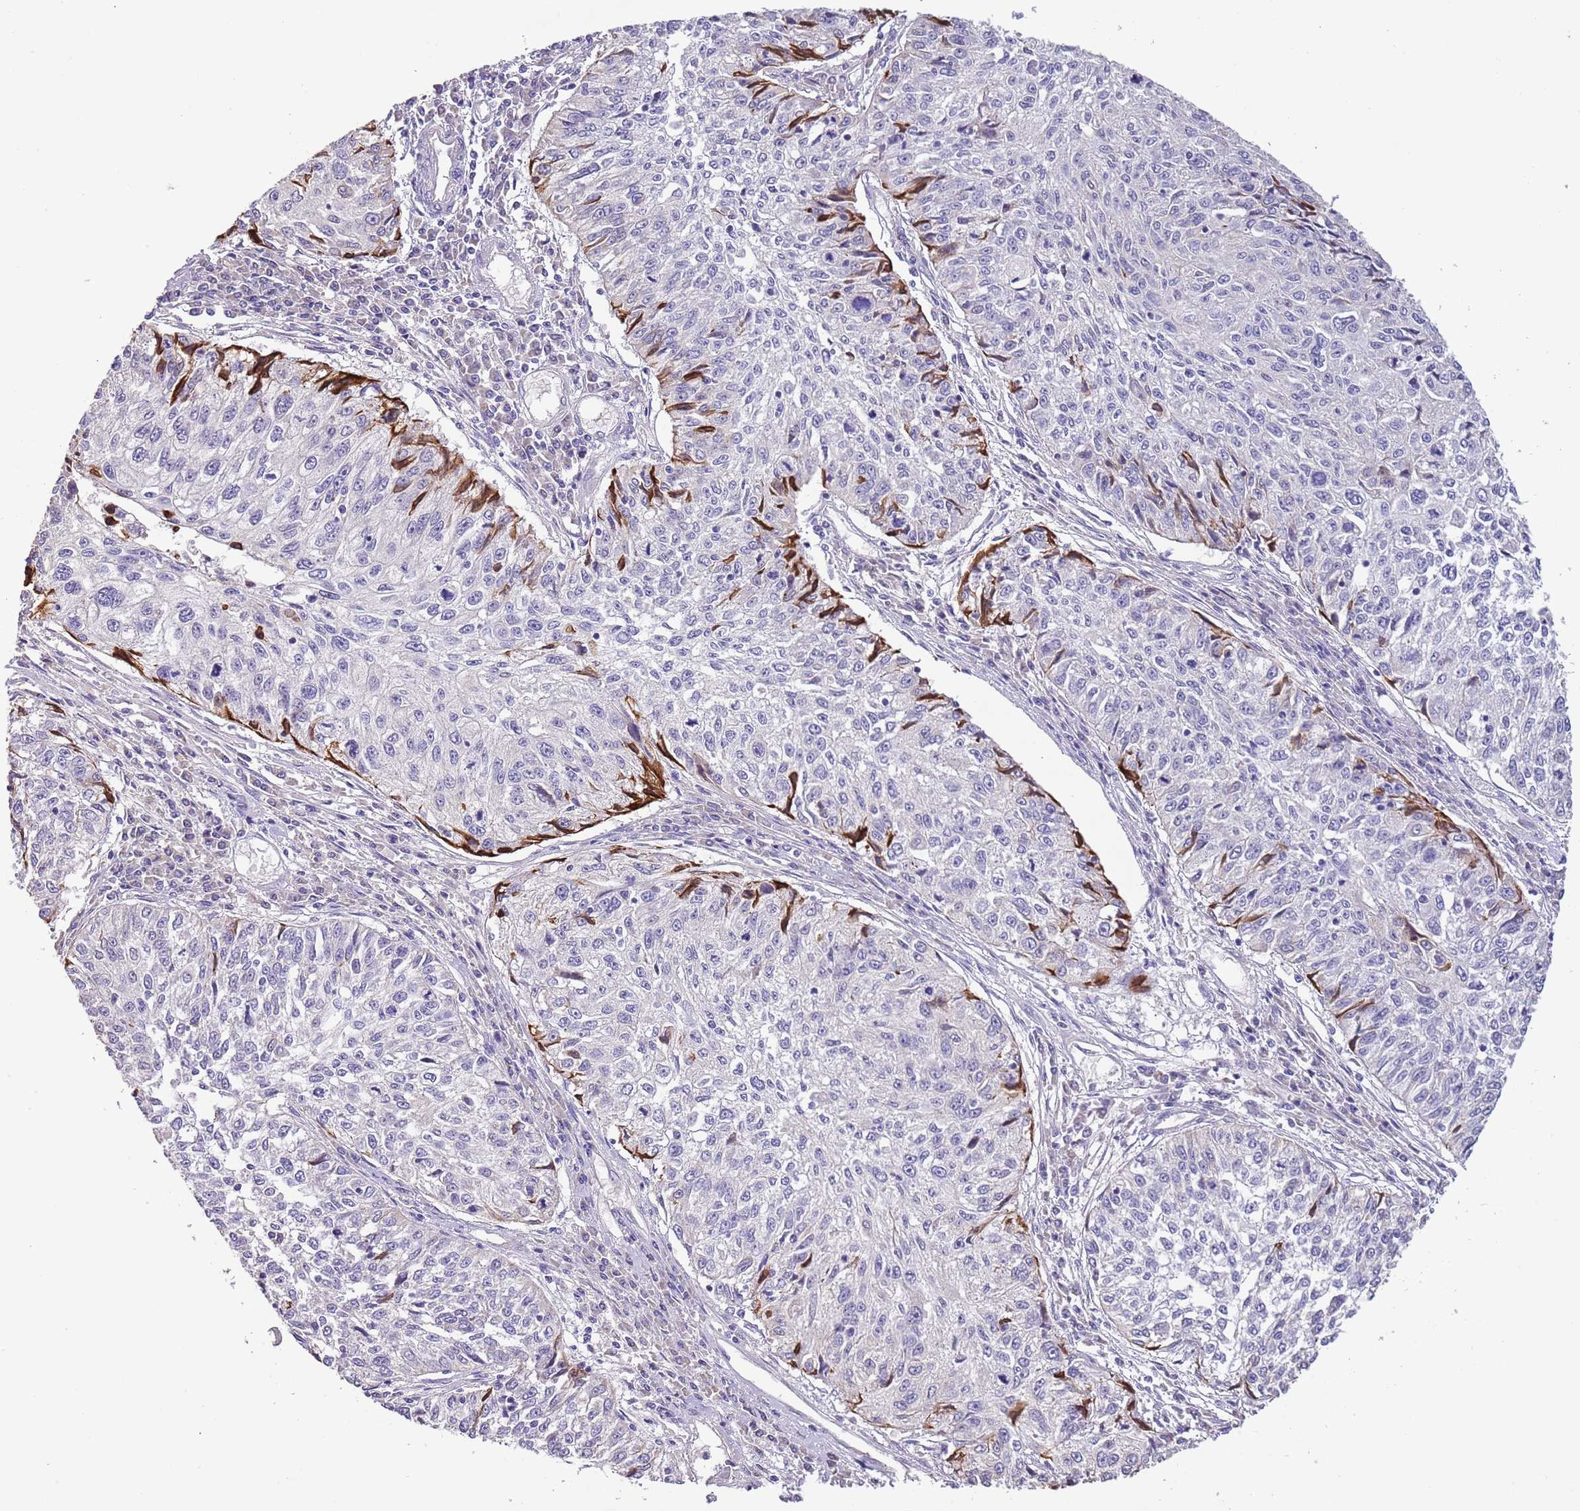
{"staining": {"intensity": "negative", "quantity": "none", "location": "none"}, "tissue": "cervical cancer", "cell_type": "Tumor cells", "image_type": "cancer", "snomed": [{"axis": "morphology", "description": "Squamous cell carcinoma, NOS"}, {"axis": "topography", "description": "Cervix"}], "caption": "Histopathology image shows no significant protein expression in tumor cells of cervical squamous cell carcinoma.", "gene": "ZNF658", "patient": {"sex": "female", "age": 57}}